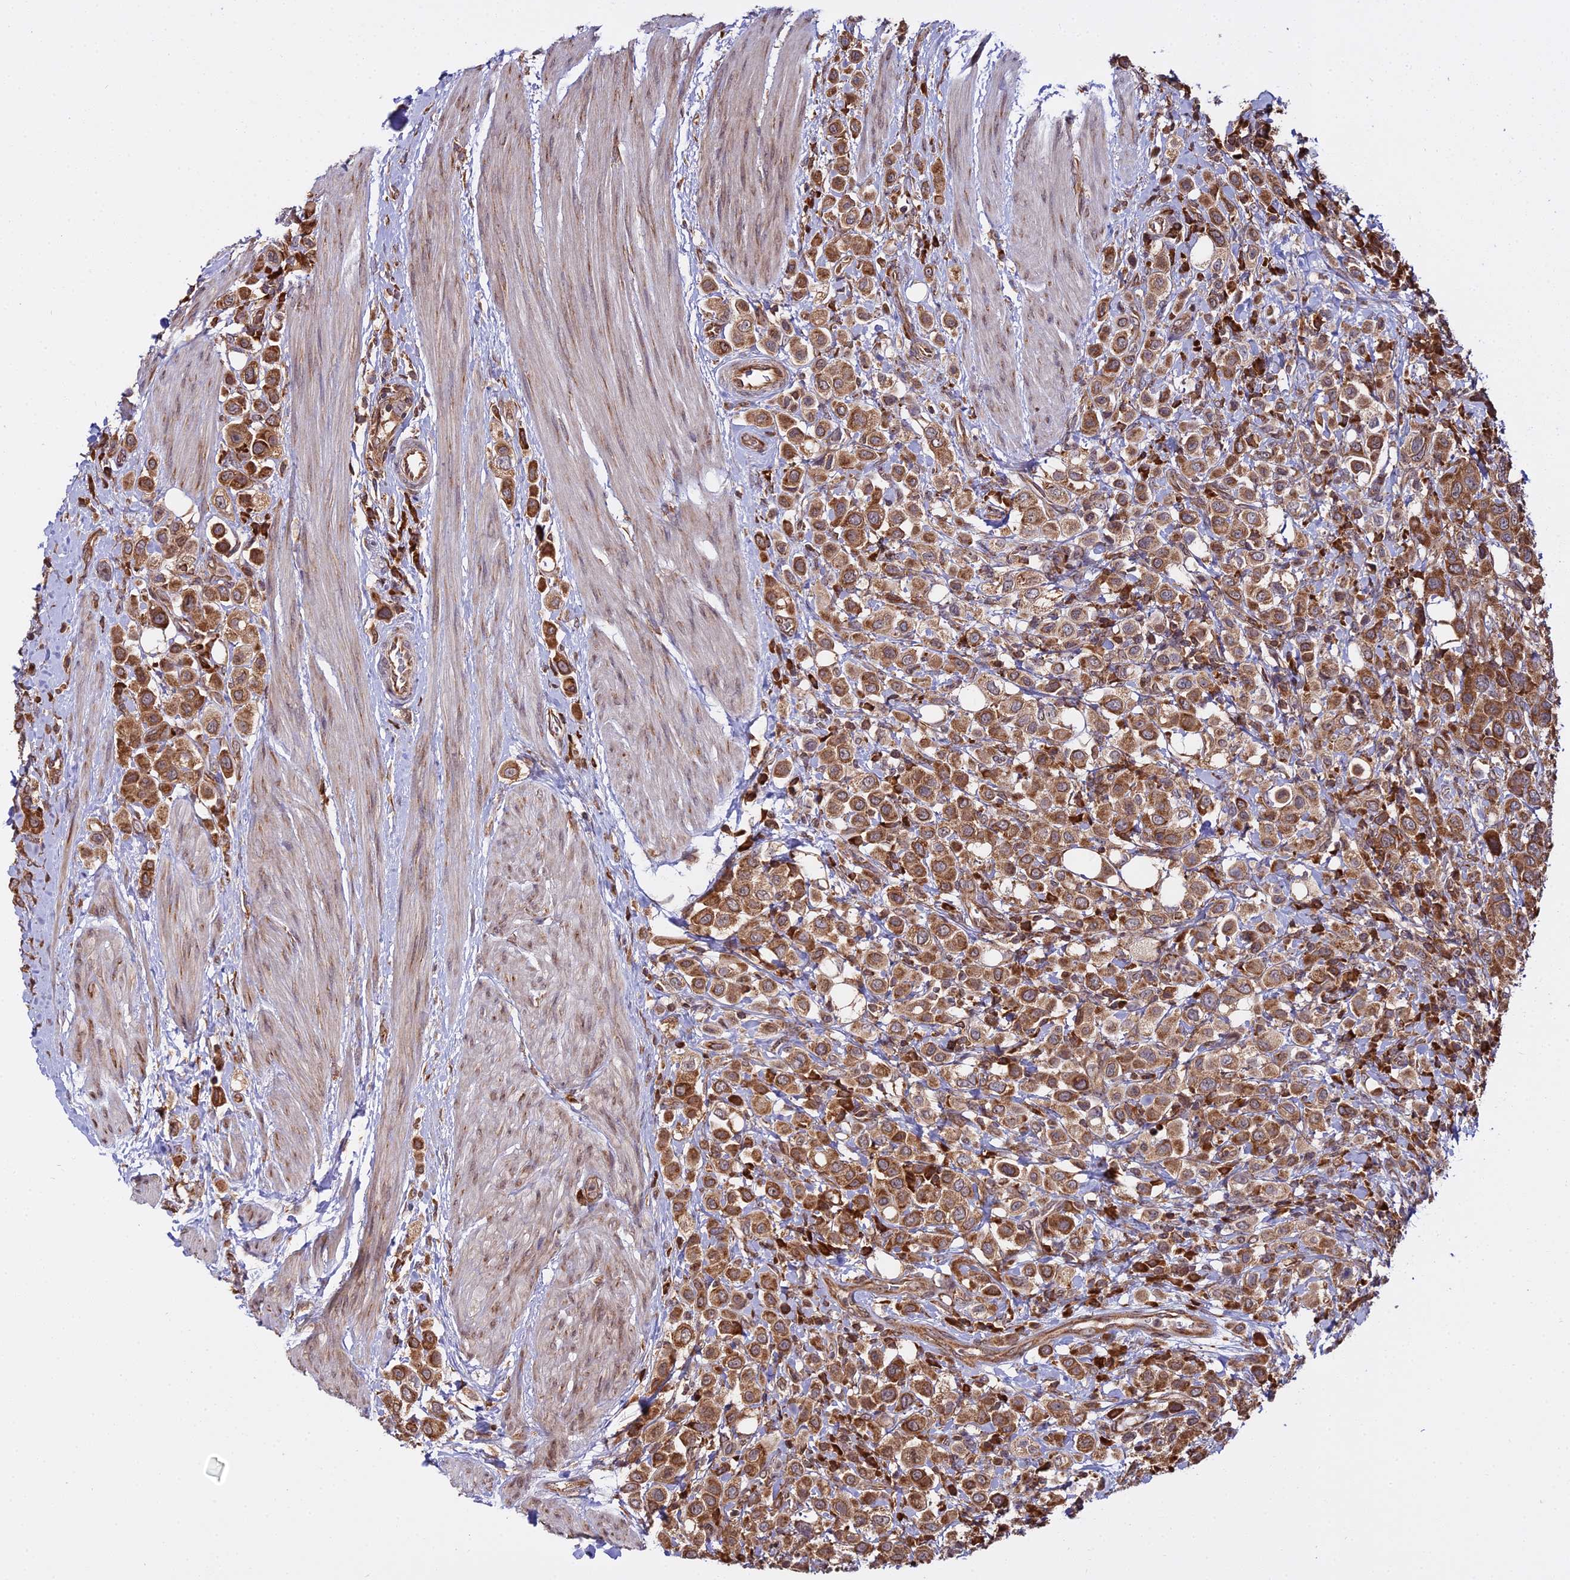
{"staining": {"intensity": "strong", "quantity": ">75%", "location": "cytoplasmic/membranous"}, "tissue": "urothelial cancer", "cell_type": "Tumor cells", "image_type": "cancer", "snomed": [{"axis": "morphology", "description": "Urothelial carcinoma, High grade"}, {"axis": "topography", "description": "Urinary bladder"}], "caption": "Human high-grade urothelial carcinoma stained with a brown dye displays strong cytoplasmic/membranous positive expression in approximately >75% of tumor cells.", "gene": "RPL26", "patient": {"sex": "male", "age": 50}}